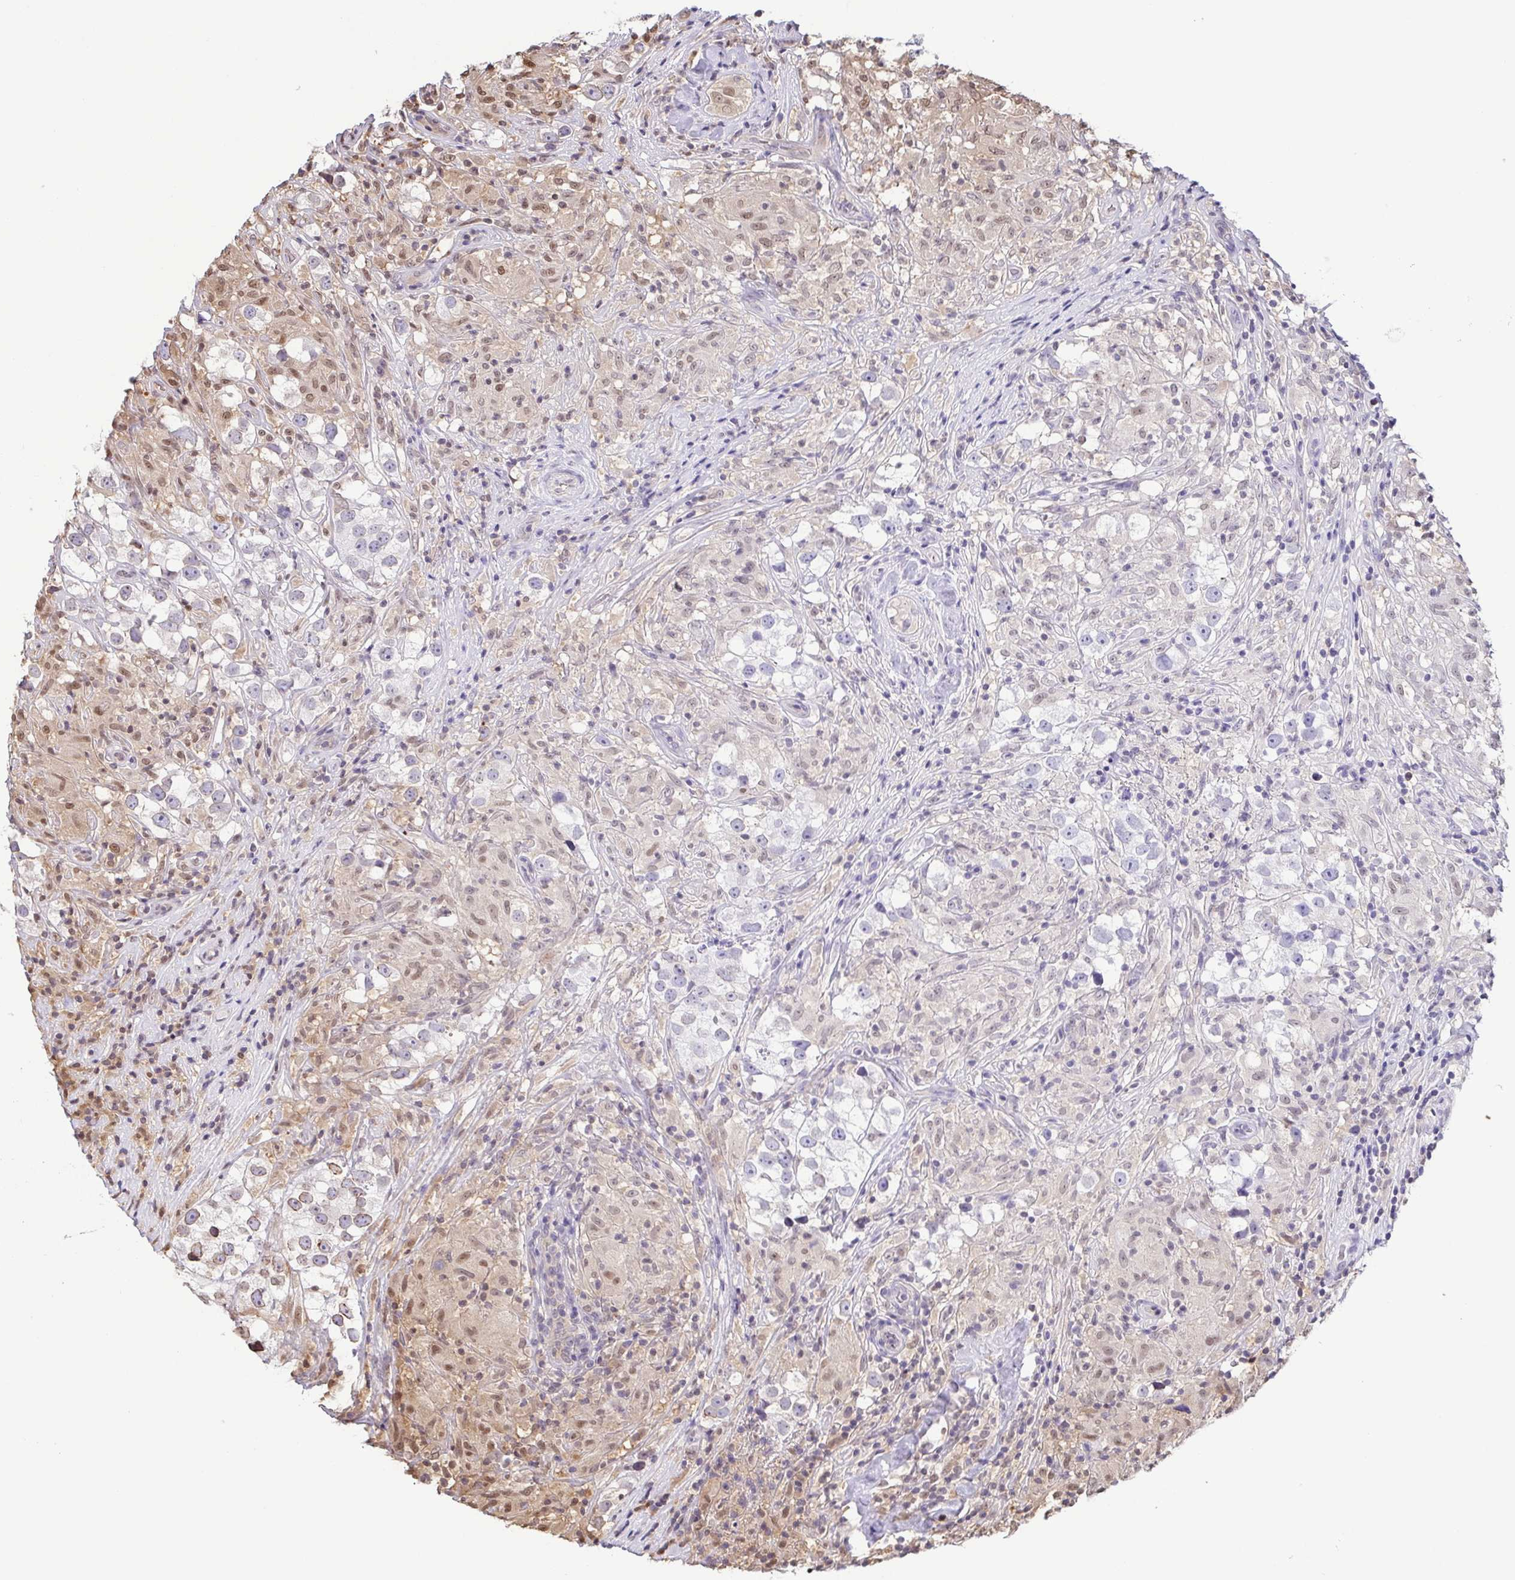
{"staining": {"intensity": "weak", "quantity": "<25%", "location": "cytoplasmic/membranous,nuclear"}, "tissue": "testis cancer", "cell_type": "Tumor cells", "image_type": "cancer", "snomed": [{"axis": "morphology", "description": "Seminoma, NOS"}, {"axis": "topography", "description": "Testis"}], "caption": "Protein analysis of testis cancer shows no significant expression in tumor cells.", "gene": "PSMB9", "patient": {"sex": "male", "age": 46}}